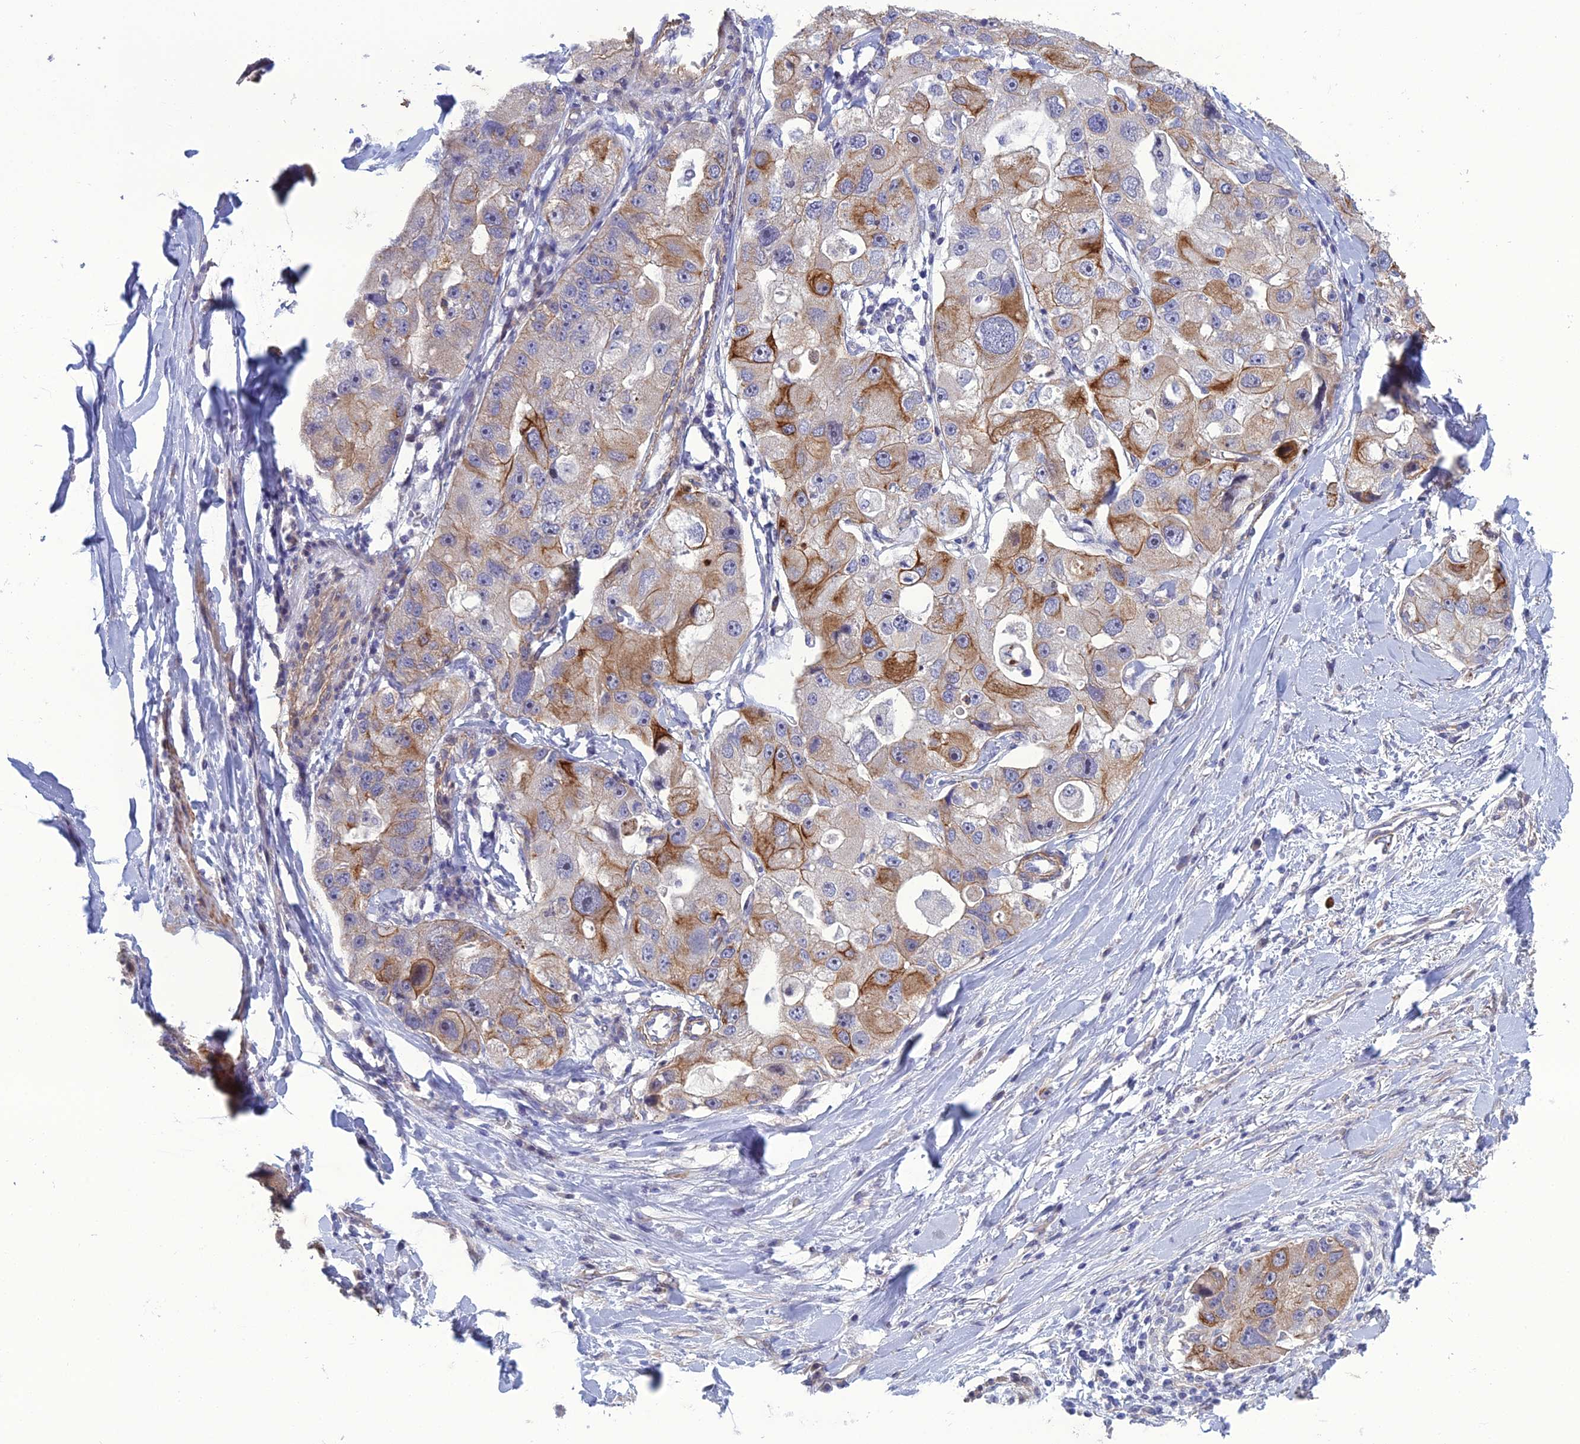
{"staining": {"intensity": "moderate", "quantity": "25%-75%", "location": "cytoplasmic/membranous"}, "tissue": "lung cancer", "cell_type": "Tumor cells", "image_type": "cancer", "snomed": [{"axis": "morphology", "description": "Adenocarcinoma, NOS"}, {"axis": "topography", "description": "Lung"}], "caption": "Brown immunohistochemical staining in lung adenocarcinoma exhibits moderate cytoplasmic/membranous staining in approximately 25%-75% of tumor cells. Nuclei are stained in blue.", "gene": "LZTS2", "patient": {"sex": "female", "age": 54}}